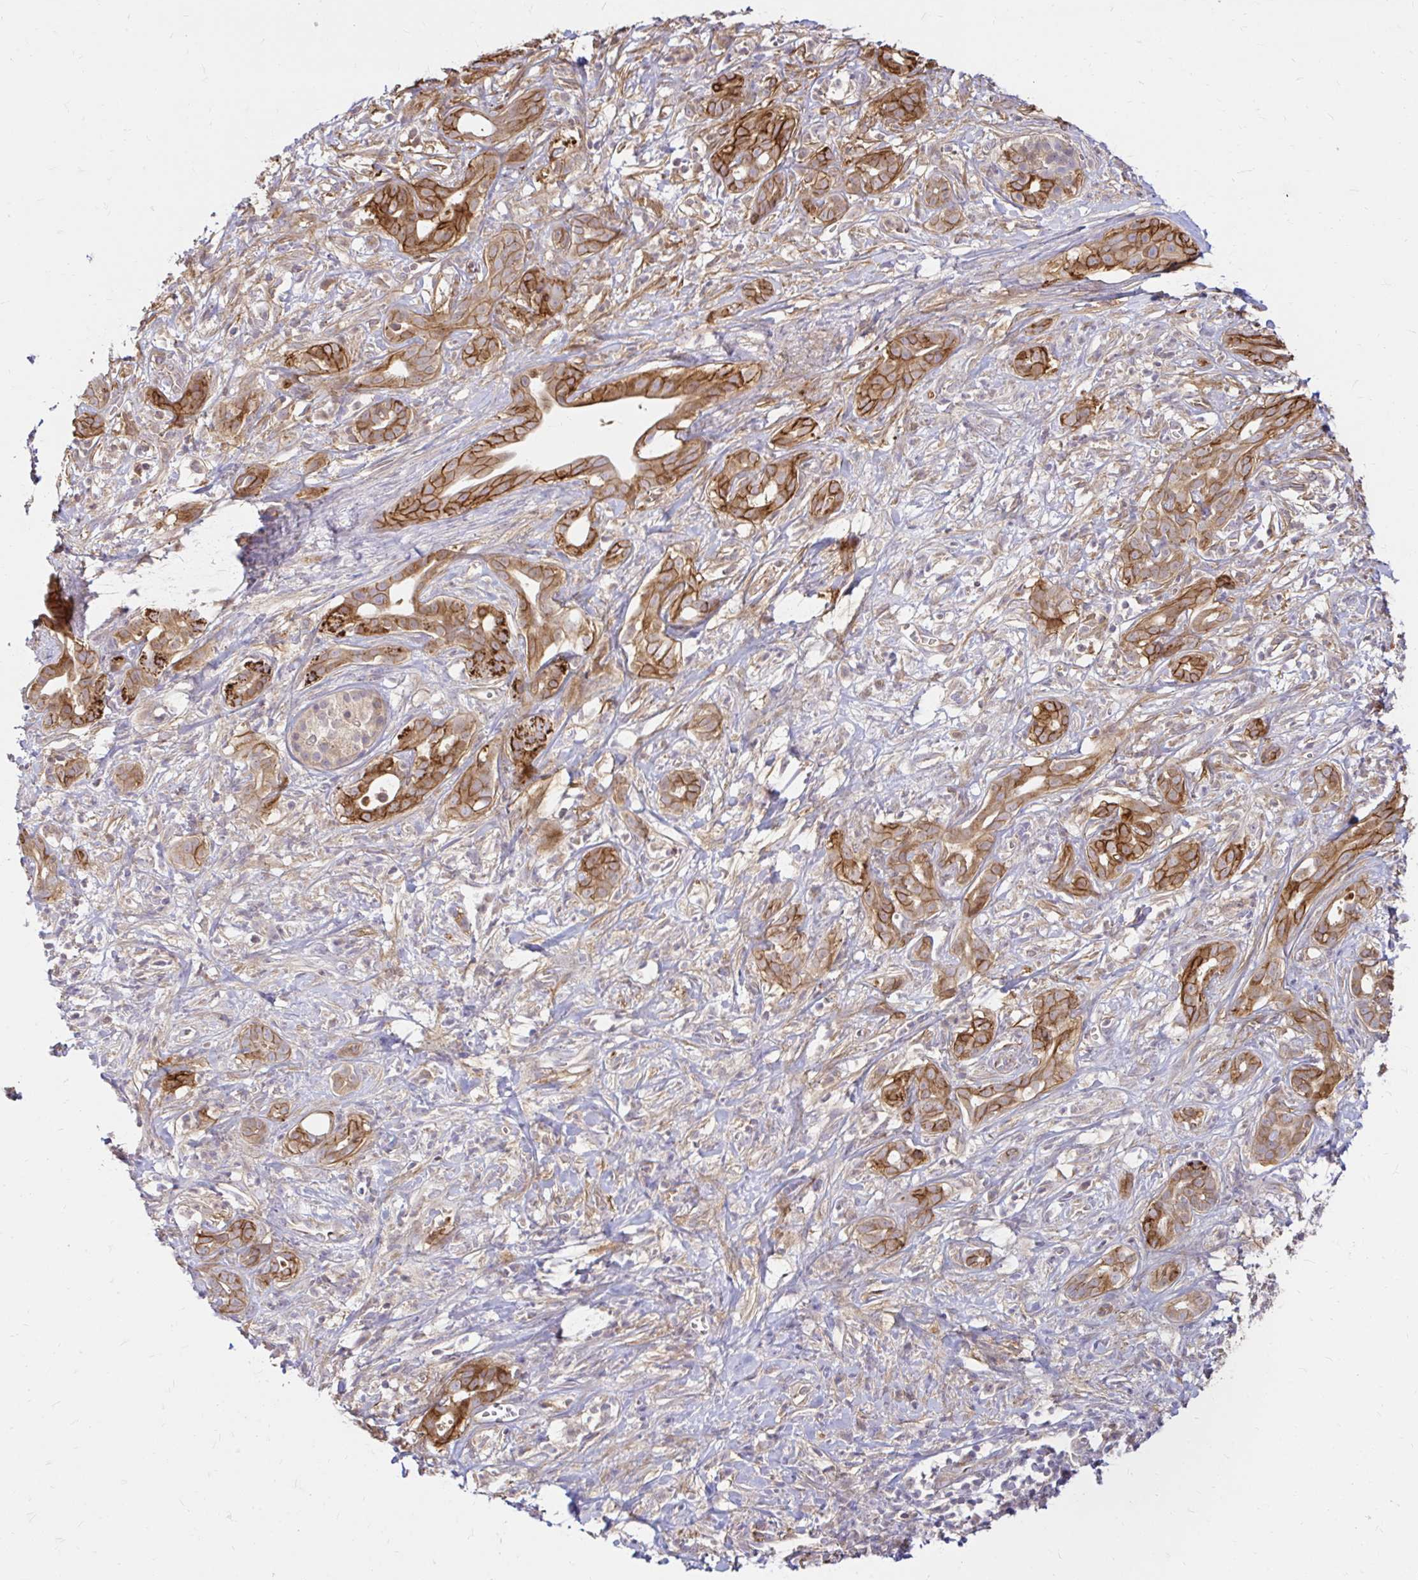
{"staining": {"intensity": "moderate", "quantity": ">75%", "location": "cytoplasmic/membranous"}, "tissue": "pancreatic cancer", "cell_type": "Tumor cells", "image_type": "cancer", "snomed": [{"axis": "morphology", "description": "Adenocarcinoma, NOS"}, {"axis": "topography", "description": "Pancreas"}], "caption": "A brown stain shows moderate cytoplasmic/membranous expression of a protein in pancreatic cancer (adenocarcinoma) tumor cells. The protein of interest is shown in brown color, while the nuclei are stained blue.", "gene": "ITGA2", "patient": {"sex": "male", "age": 61}}